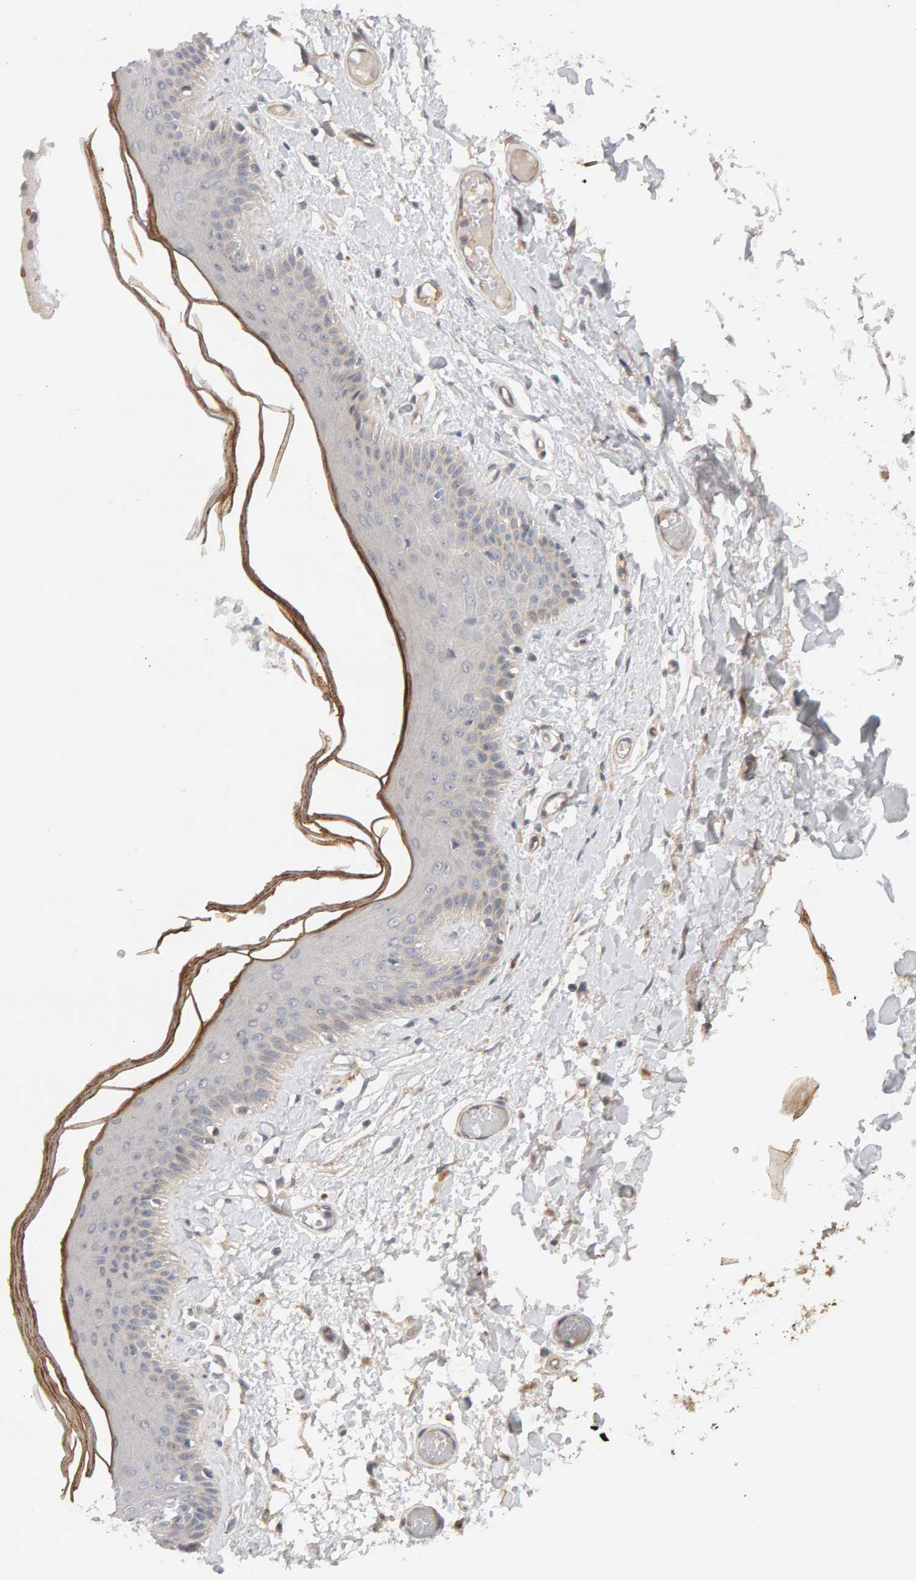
{"staining": {"intensity": "negative", "quantity": "none", "location": "none"}, "tissue": "skin", "cell_type": "Epidermal cells", "image_type": "normal", "snomed": [{"axis": "morphology", "description": "Normal tissue, NOS"}, {"axis": "topography", "description": "Vulva"}], "caption": "Micrograph shows no significant protein positivity in epidermal cells of unremarkable skin. (IHC, brightfield microscopy, high magnification).", "gene": "PPP1R16A", "patient": {"sex": "female", "age": 73}}